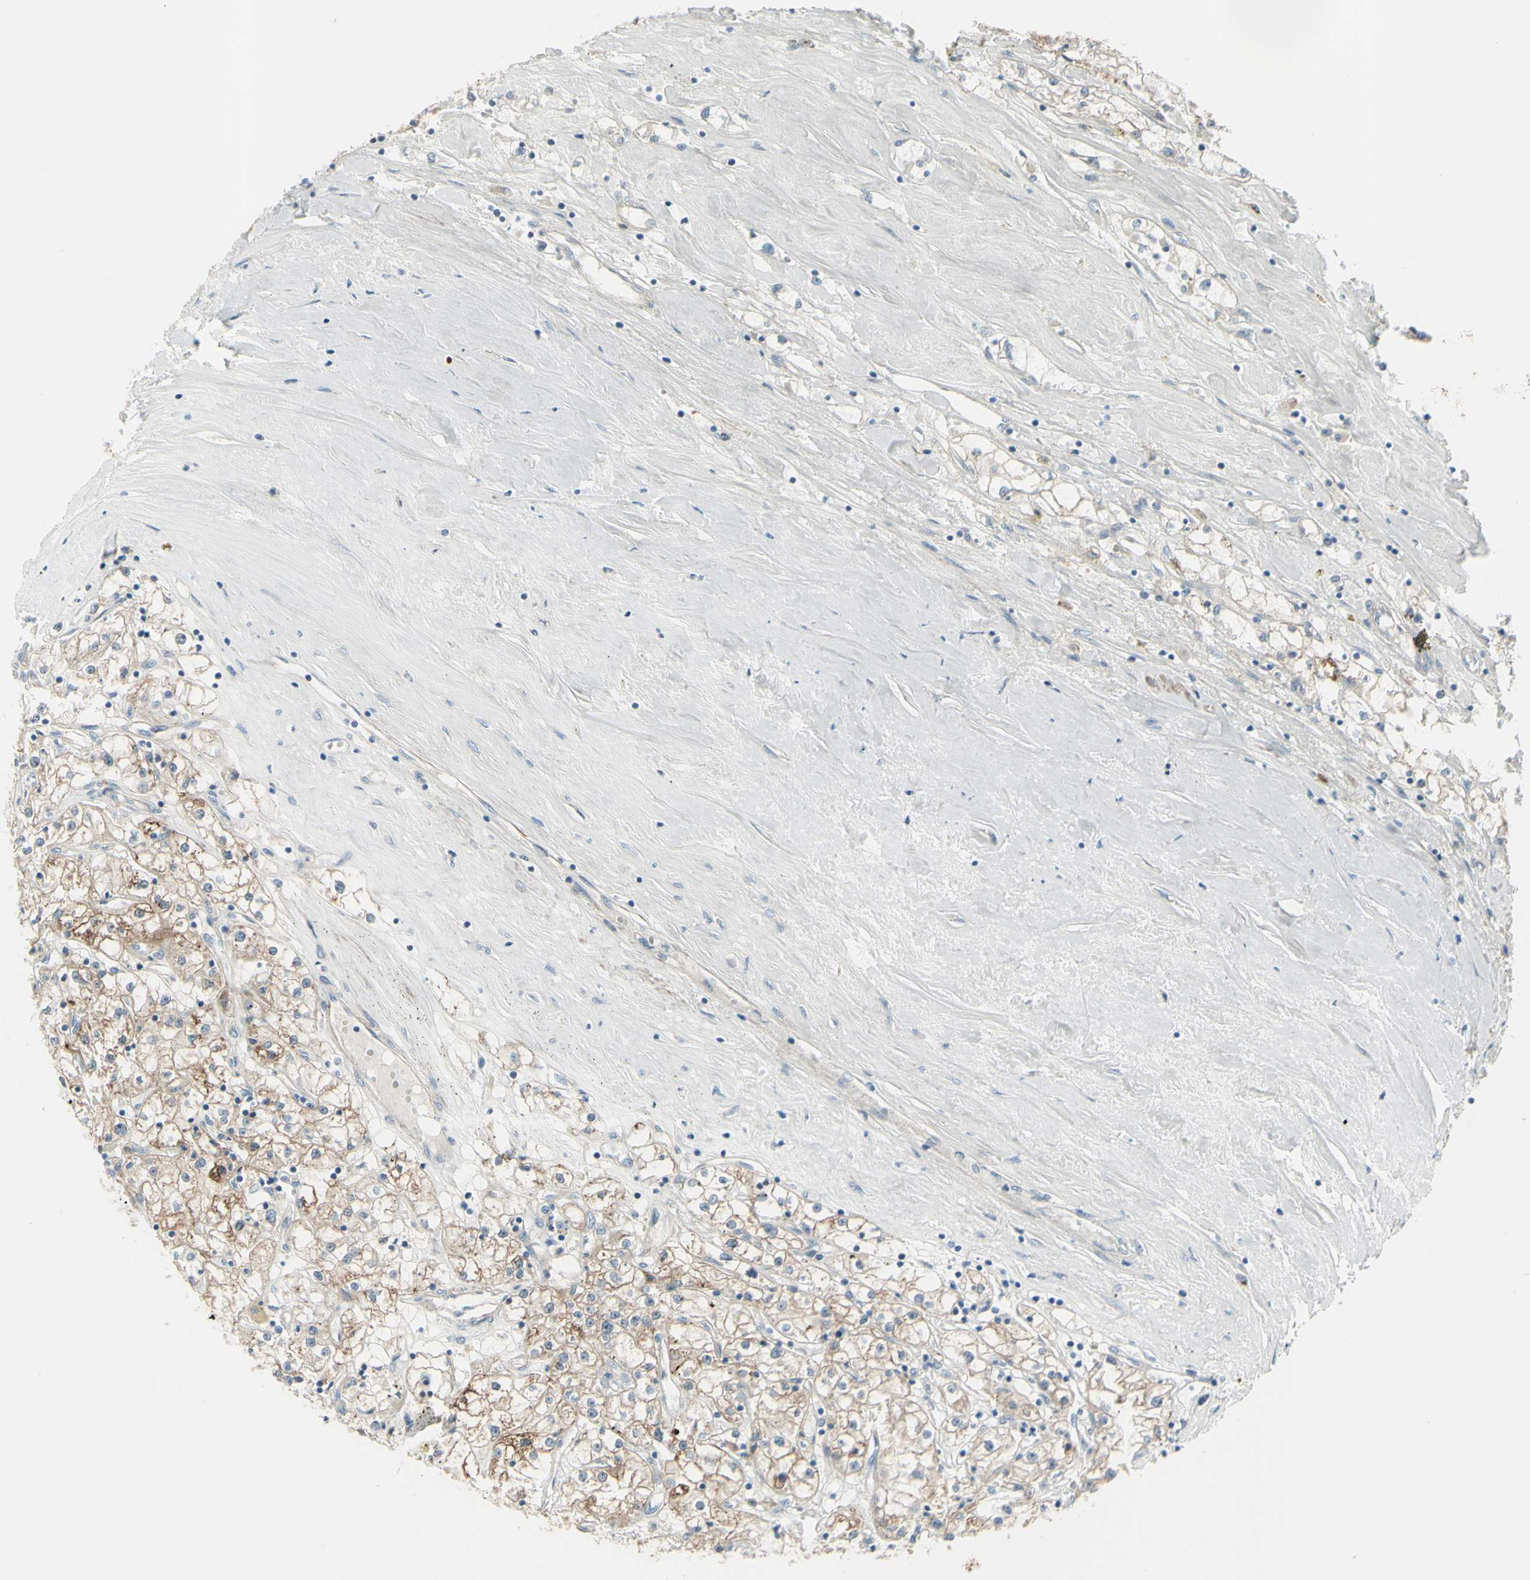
{"staining": {"intensity": "moderate", "quantity": ">75%", "location": "cytoplasmic/membranous"}, "tissue": "renal cancer", "cell_type": "Tumor cells", "image_type": "cancer", "snomed": [{"axis": "morphology", "description": "Adenocarcinoma, NOS"}, {"axis": "topography", "description": "Kidney"}], "caption": "Adenocarcinoma (renal) stained for a protein displays moderate cytoplasmic/membranous positivity in tumor cells.", "gene": "LRRK1", "patient": {"sex": "male", "age": 56}}